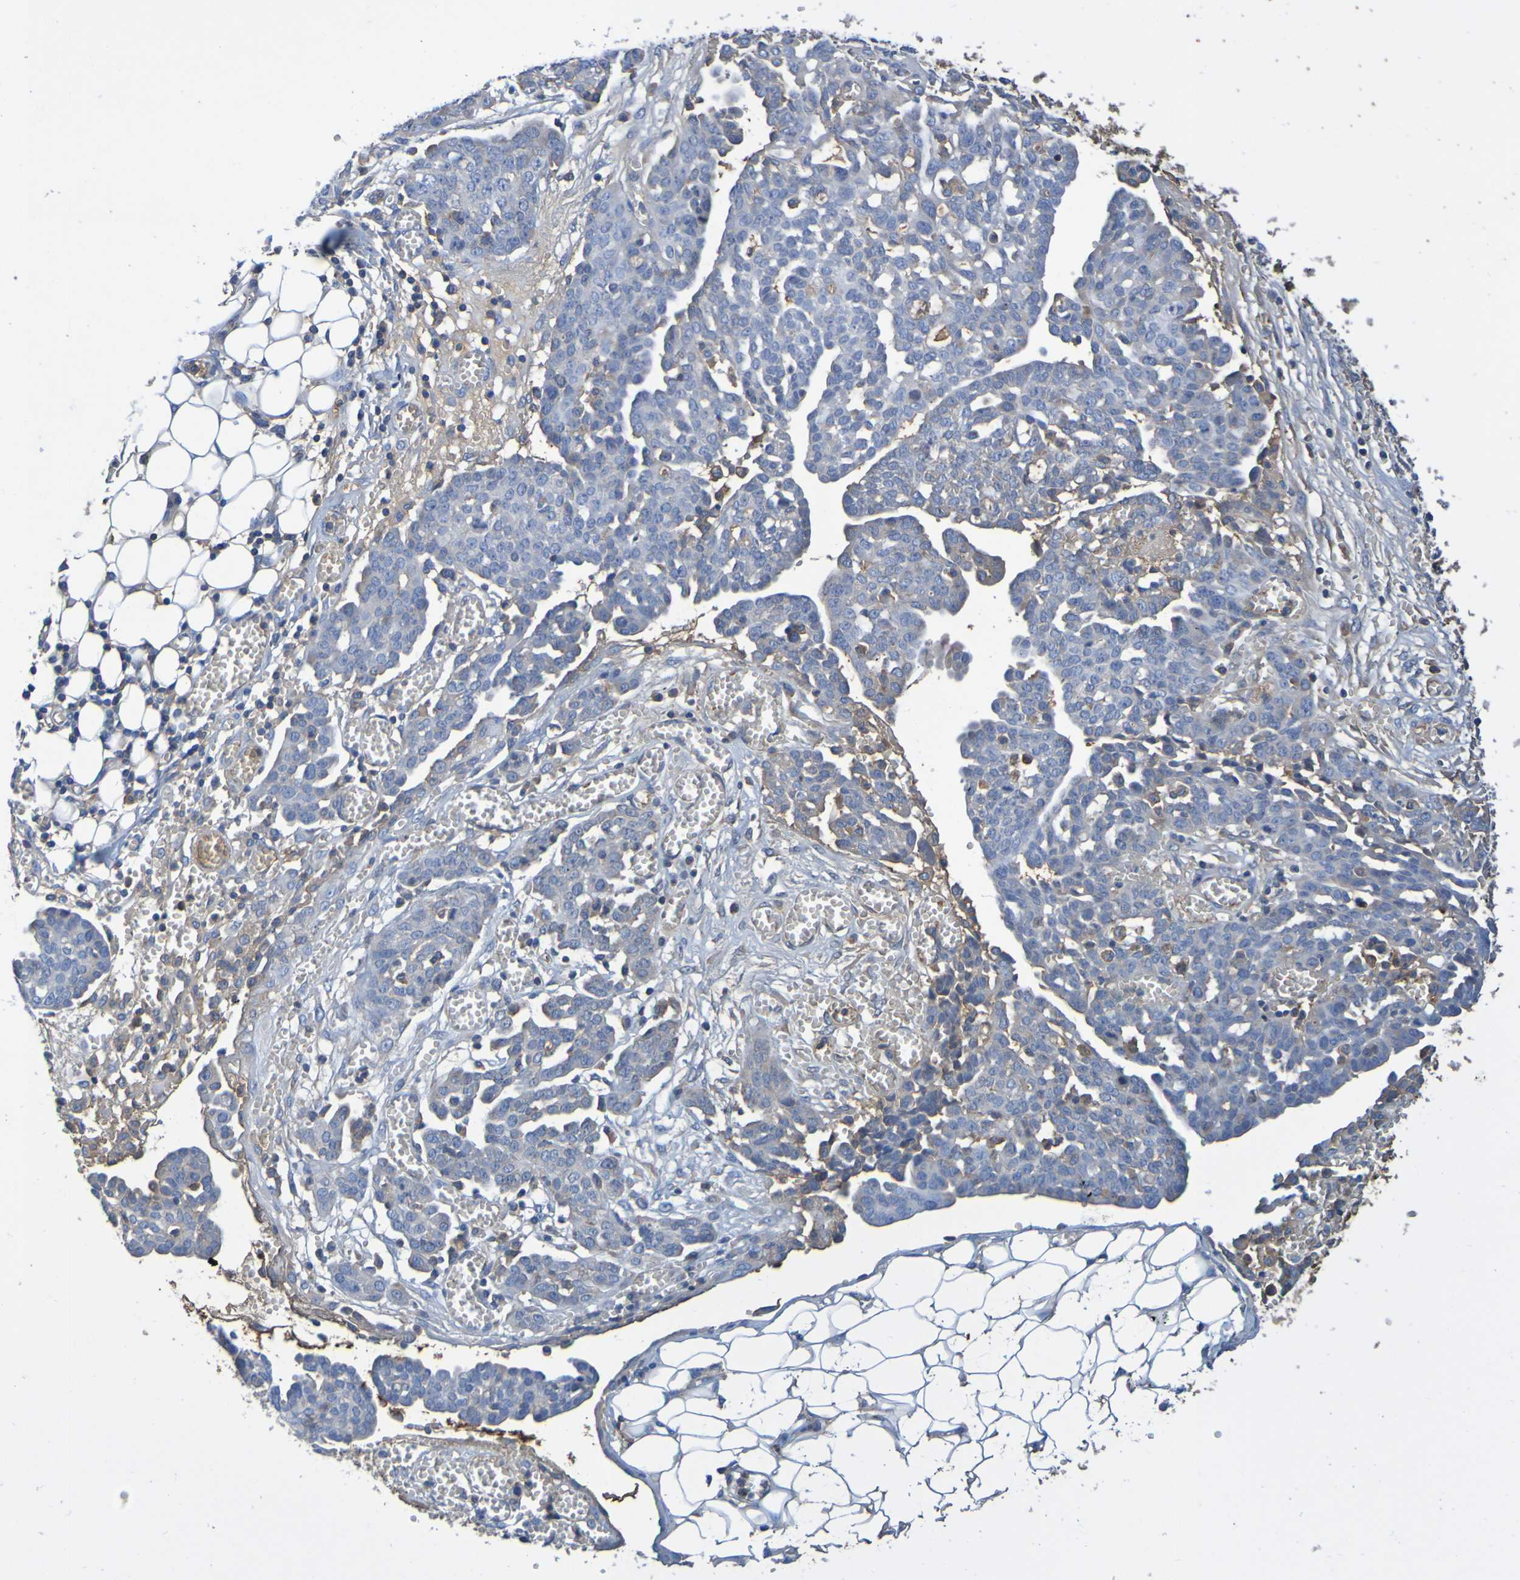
{"staining": {"intensity": "negative", "quantity": "none", "location": "none"}, "tissue": "ovarian cancer", "cell_type": "Tumor cells", "image_type": "cancer", "snomed": [{"axis": "morphology", "description": "Cystadenocarcinoma, serous, NOS"}, {"axis": "topography", "description": "Soft tissue"}, {"axis": "topography", "description": "Ovary"}], "caption": "IHC micrograph of neoplastic tissue: human serous cystadenocarcinoma (ovarian) stained with DAB (3,3'-diaminobenzidine) exhibits no significant protein staining in tumor cells.", "gene": "GAB3", "patient": {"sex": "female", "age": 57}}